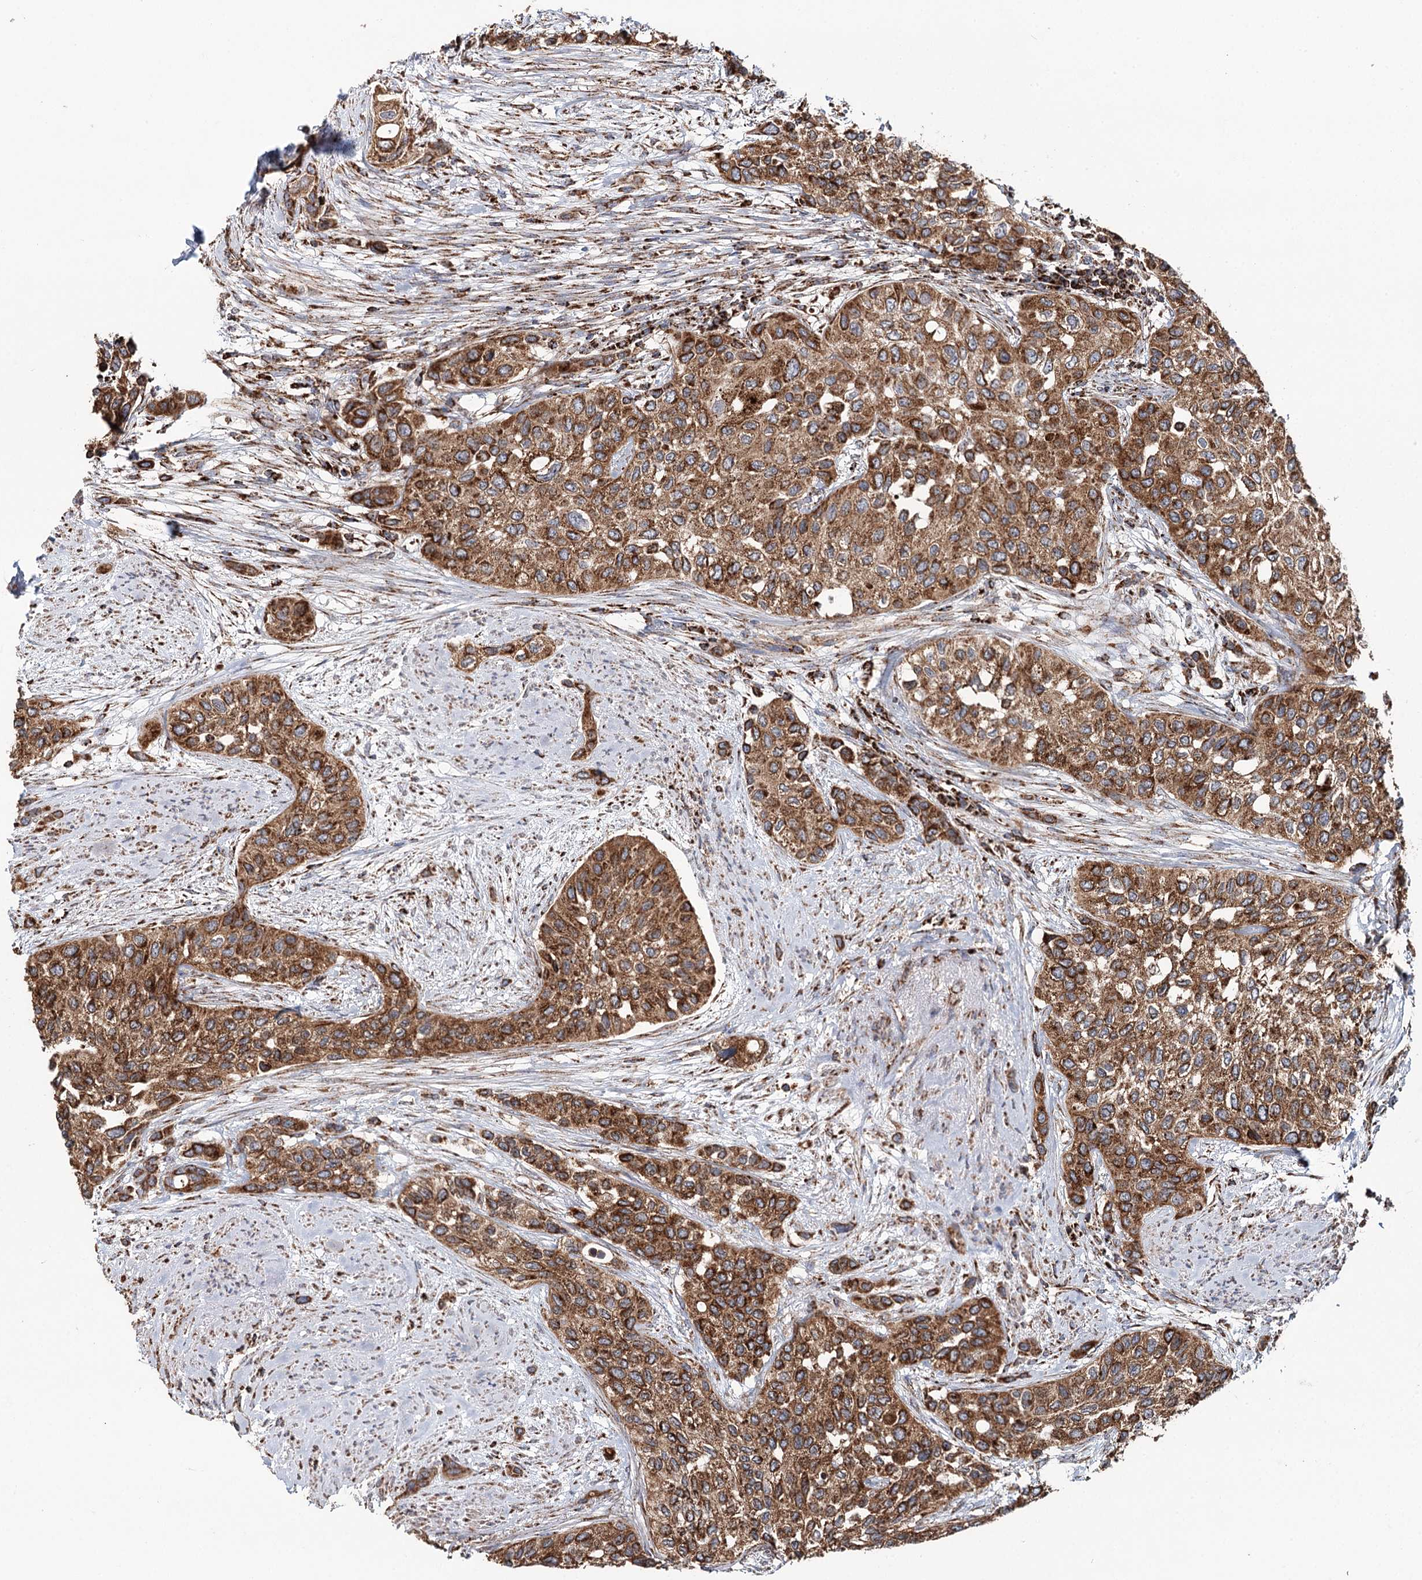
{"staining": {"intensity": "strong", "quantity": ">75%", "location": "cytoplasmic/membranous"}, "tissue": "urothelial cancer", "cell_type": "Tumor cells", "image_type": "cancer", "snomed": [{"axis": "morphology", "description": "Normal tissue, NOS"}, {"axis": "morphology", "description": "Urothelial carcinoma, High grade"}, {"axis": "topography", "description": "Vascular tissue"}, {"axis": "topography", "description": "Urinary bladder"}], "caption": "High-power microscopy captured an immunohistochemistry image of high-grade urothelial carcinoma, revealing strong cytoplasmic/membranous staining in approximately >75% of tumor cells.", "gene": "APH1A", "patient": {"sex": "female", "age": 56}}